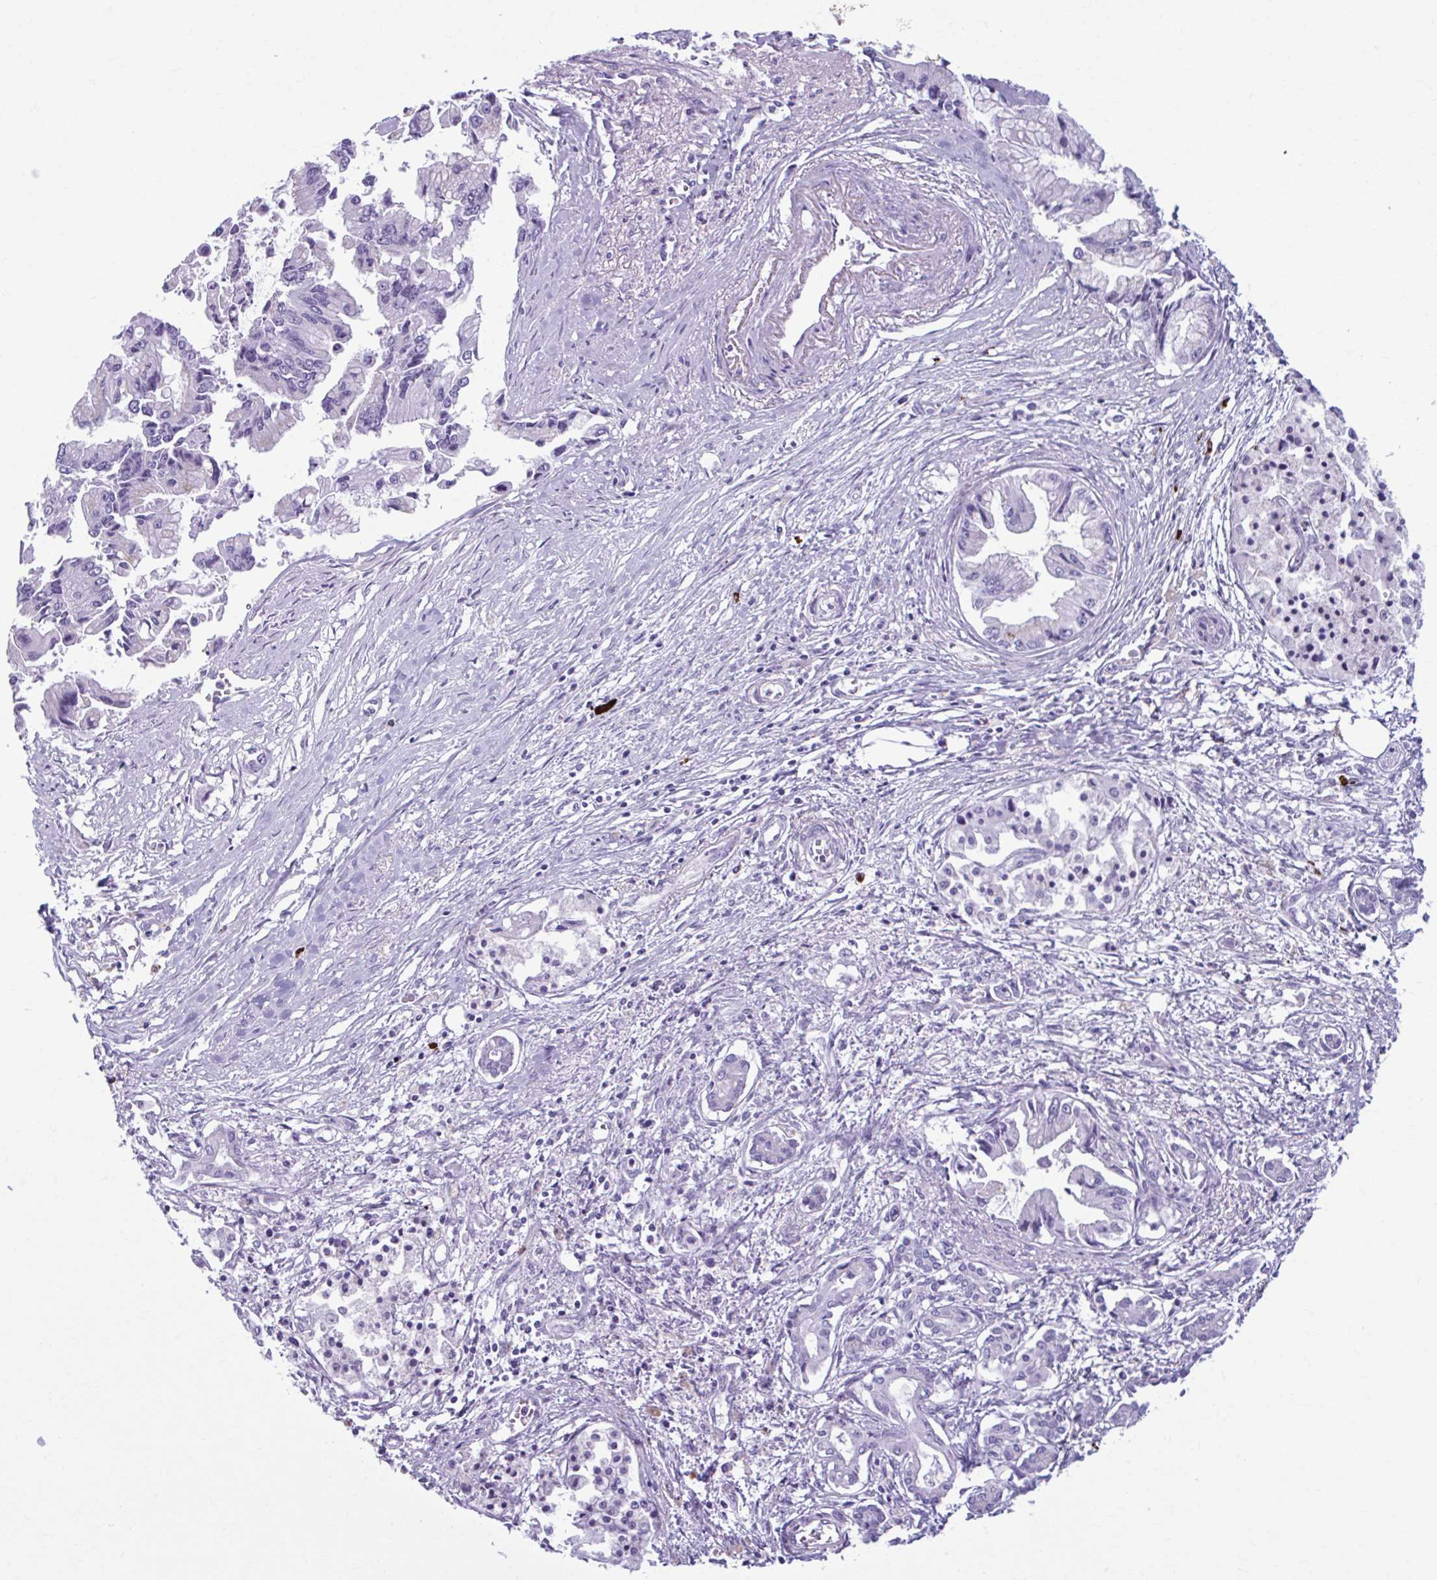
{"staining": {"intensity": "negative", "quantity": "none", "location": "none"}, "tissue": "pancreatic cancer", "cell_type": "Tumor cells", "image_type": "cancer", "snomed": [{"axis": "morphology", "description": "Adenocarcinoma, NOS"}, {"axis": "topography", "description": "Pancreas"}], "caption": "Image shows no significant protein staining in tumor cells of adenocarcinoma (pancreatic).", "gene": "C12orf71", "patient": {"sex": "male", "age": 84}}